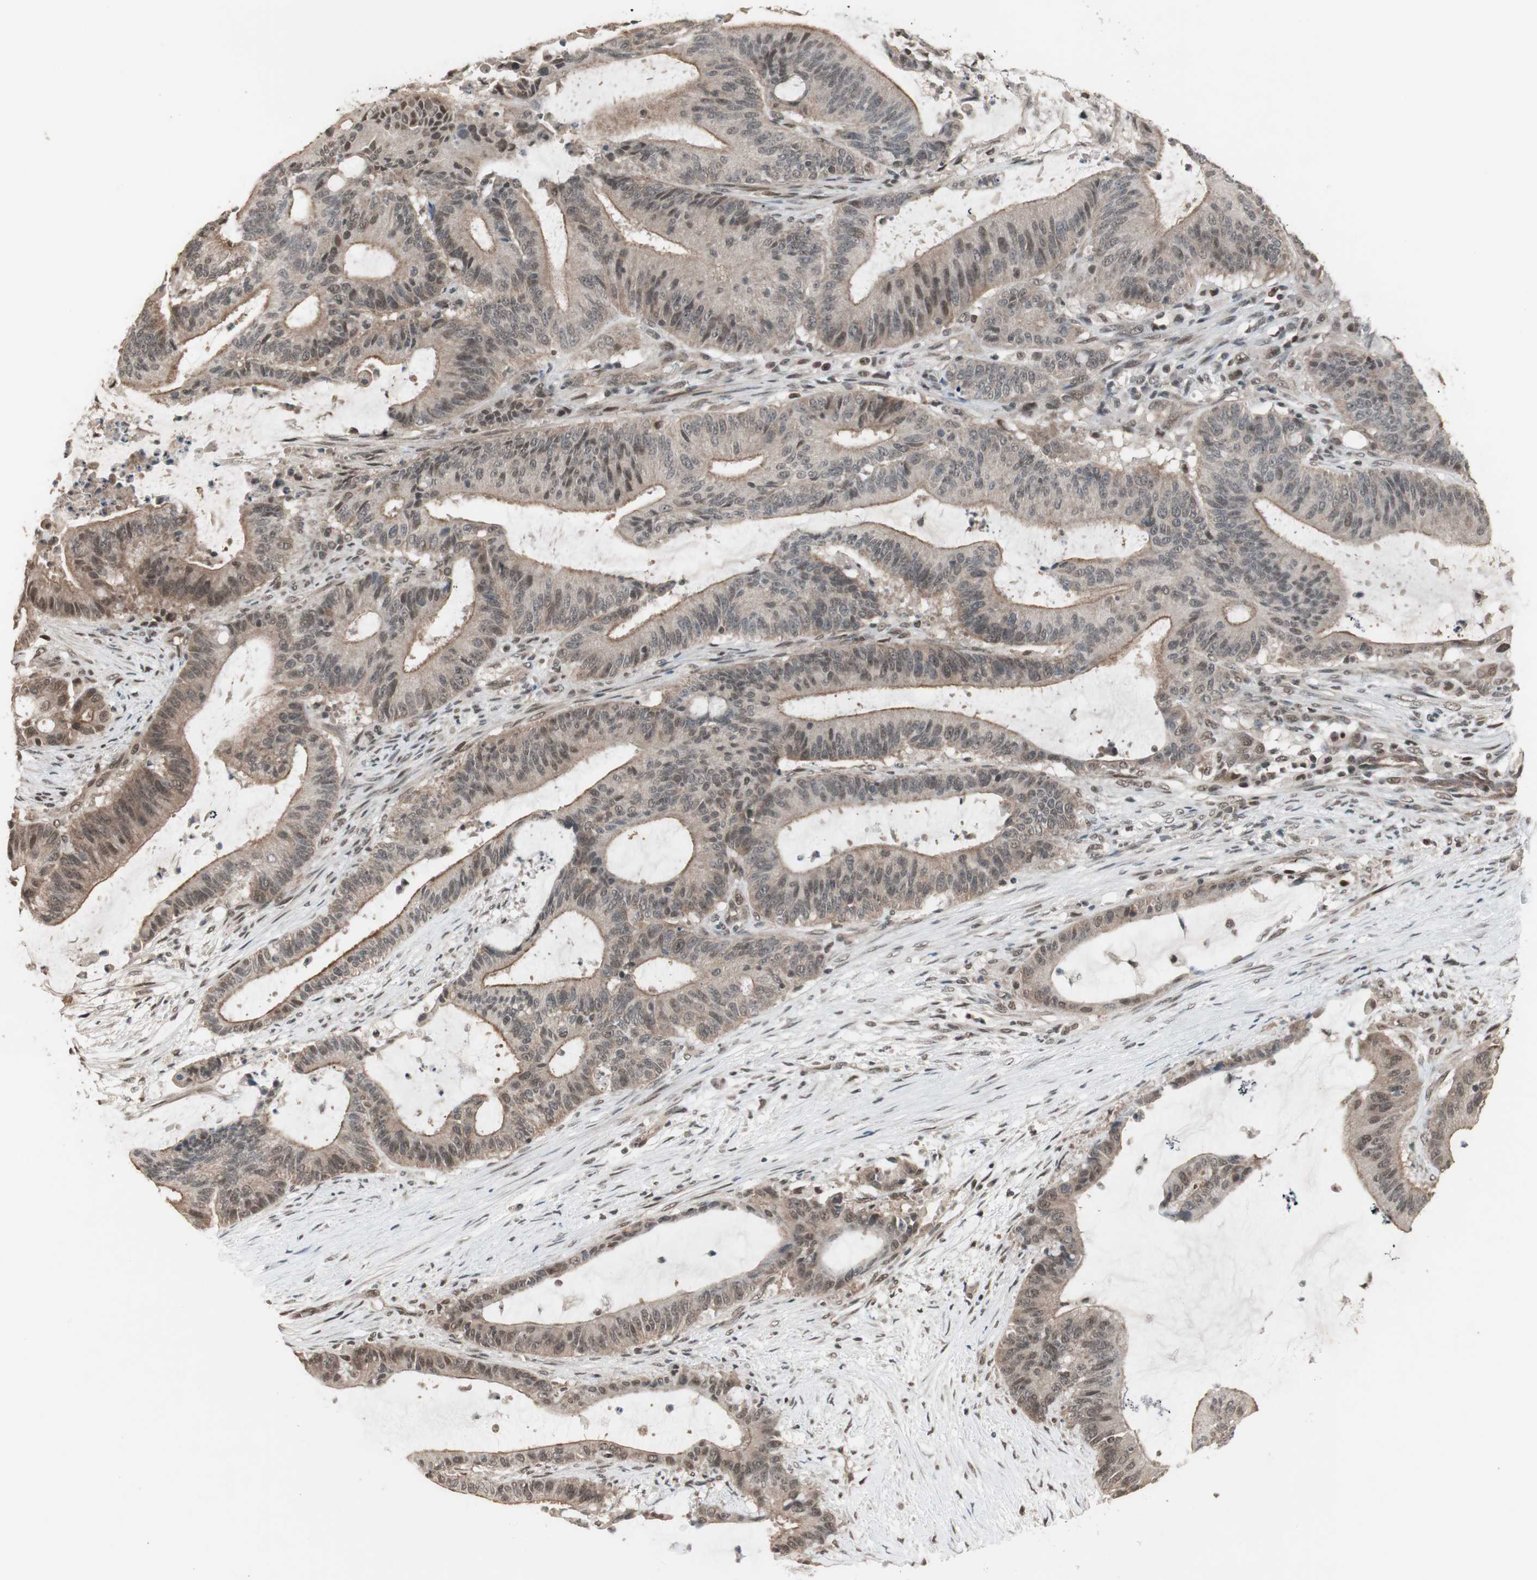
{"staining": {"intensity": "weak", "quantity": "25%-75%", "location": "cytoplasmic/membranous,nuclear"}, "tissue": "liver cancer", "cell_type": "Tumor cells", "image_type": "cancer", "snomed": [{"axis": "morphology", "description": "Cholangiocarcinoma"}, {"axis": "topography", "description": "Liver"}], "caption": "A histopathology image showing weak cytoplasmic/membranous and nuclear staining in approximately 25%-75% of tumor cells in liver cholangiocarcinoma, as visualized by brown immunohistochemical staining.", "gene": "DRAP1", "patient": {"sex": "female", "age": 73}}